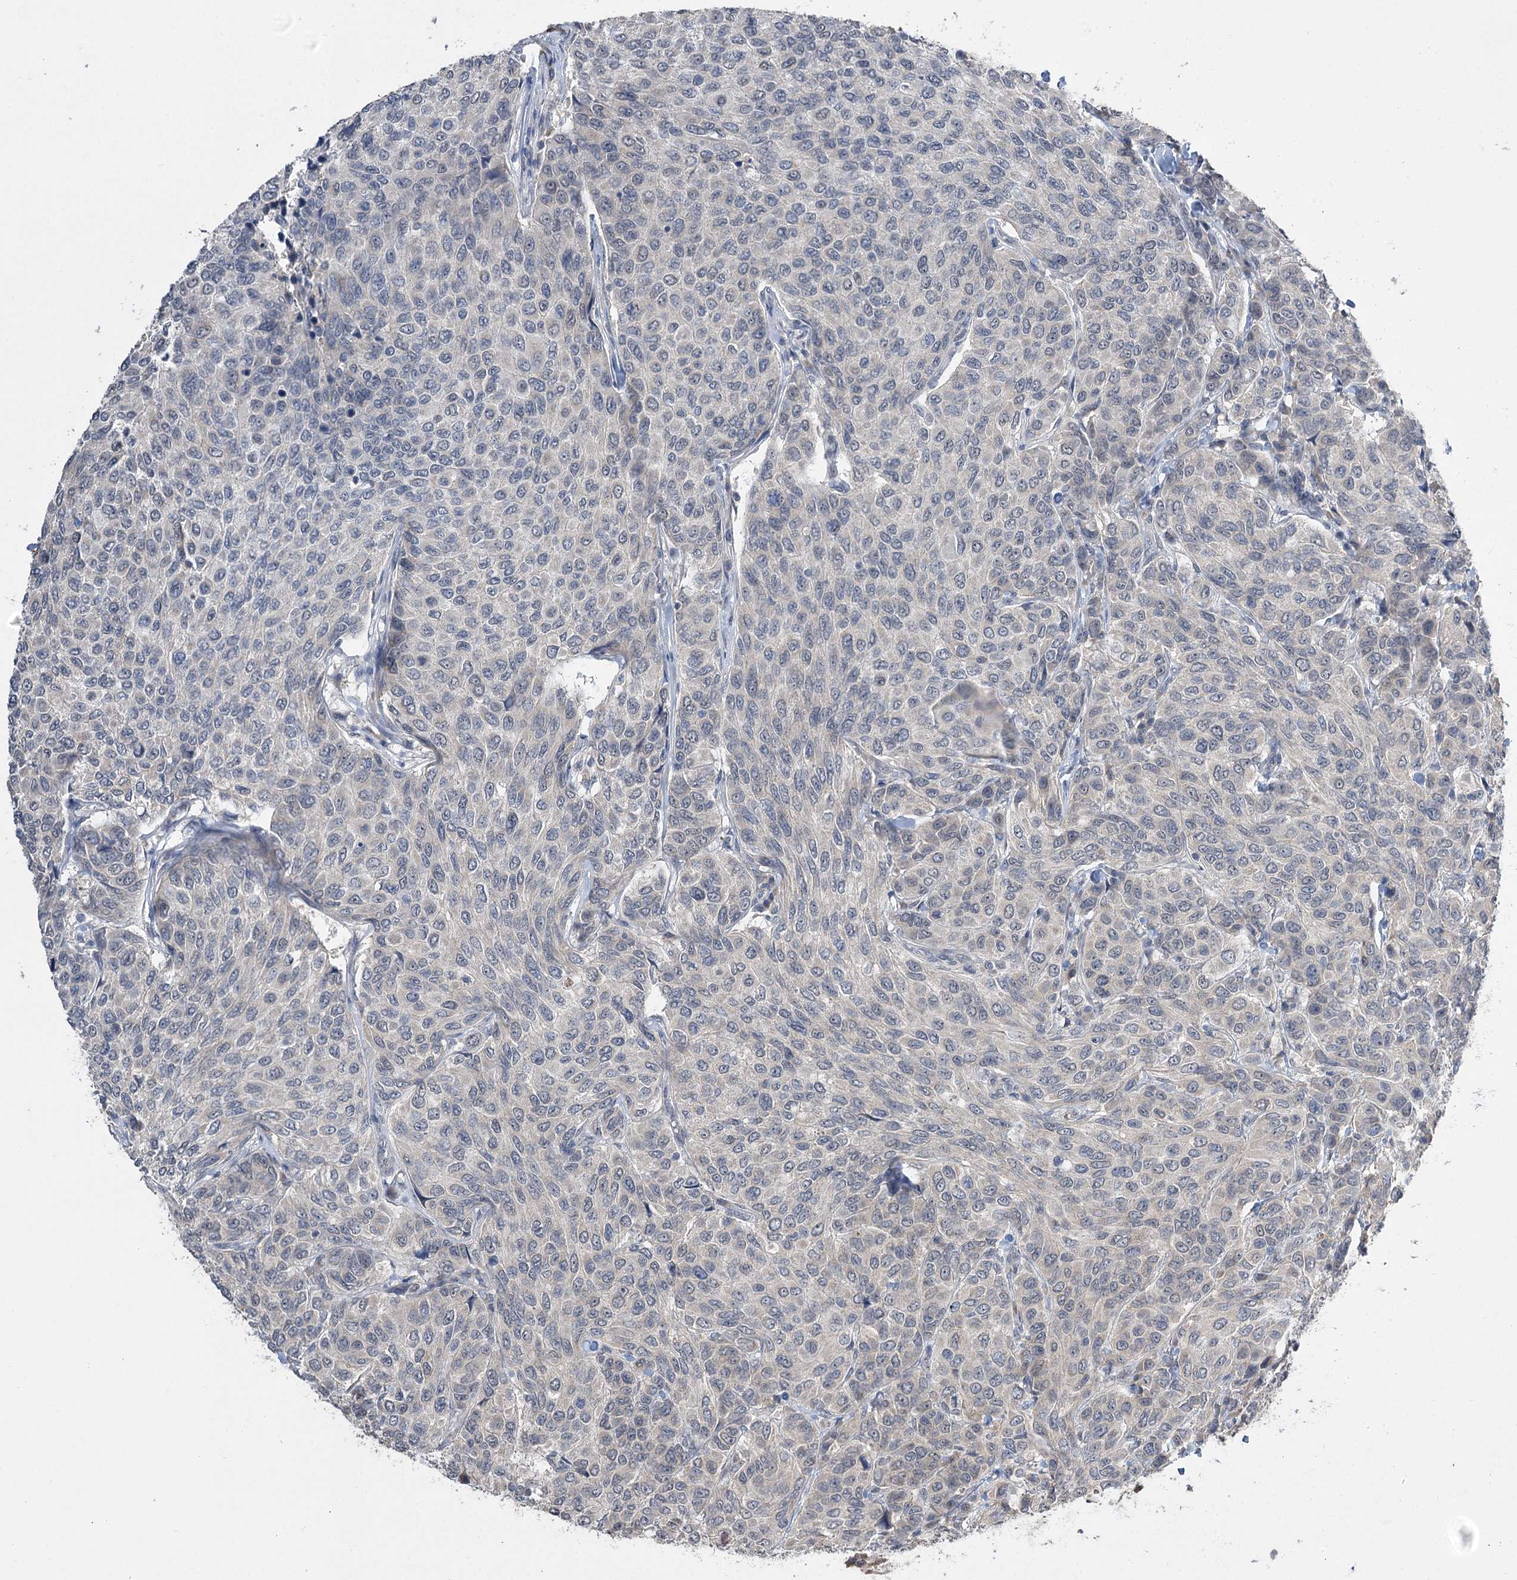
{"staining": {"intensity": "negative", "quantity": "none", "location": "none"}, "tissue": "breast cancer", "cell_type": "Tumor cells", "image_type": "cancer", "snomed": [{"axis": "morphology", "description": "Duct carcinoma"}, {"axis": "topography", "description": "Breast"}], "caption": "Photomicrograph shows no protein positivity in tumor cells of breast intraductal carcinoma tissue.", "gene": "PHYHIPL", "patient": {"sex": "female", "age": 55}}